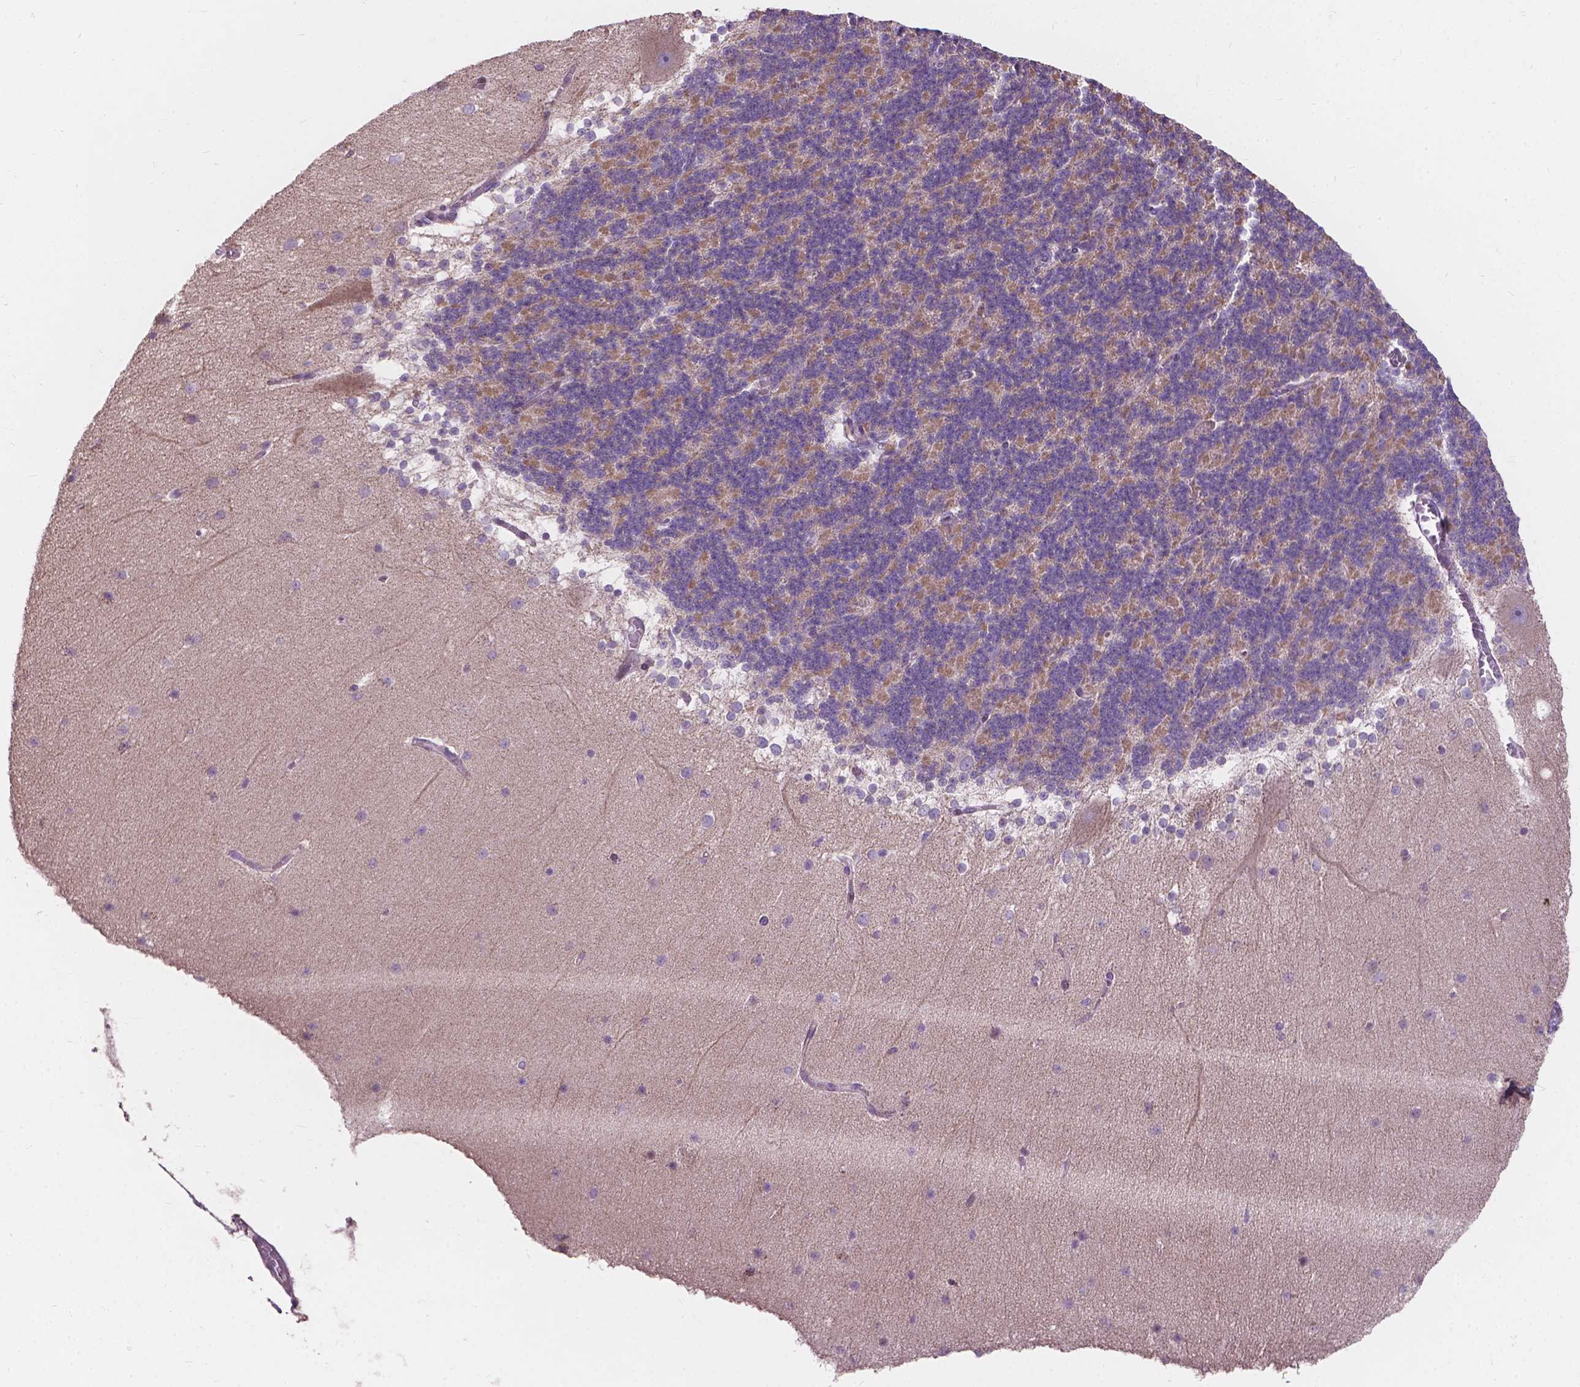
{"staining": {"intensity": "weak", "quantity": ">75%", "location": "cytoplasmic/membranous"}, "tissue": "cerebellum", "cell_type": "Cells in granular layer", "image_type": "normal", "snomed": [{"axis": "morphology", "description": "Normal tissue, NOS"}, {"axis": "topography", "description": "Cerebellum"}], "caption": "Cerebellum stained with DAB immunohistochemistry reveals low levels of weak cytoplasmic/membranous positivity in approximately >75% of cells in granular layer.", "gene": "MYH14", "patient": {"sex": "female", "age": 19}}